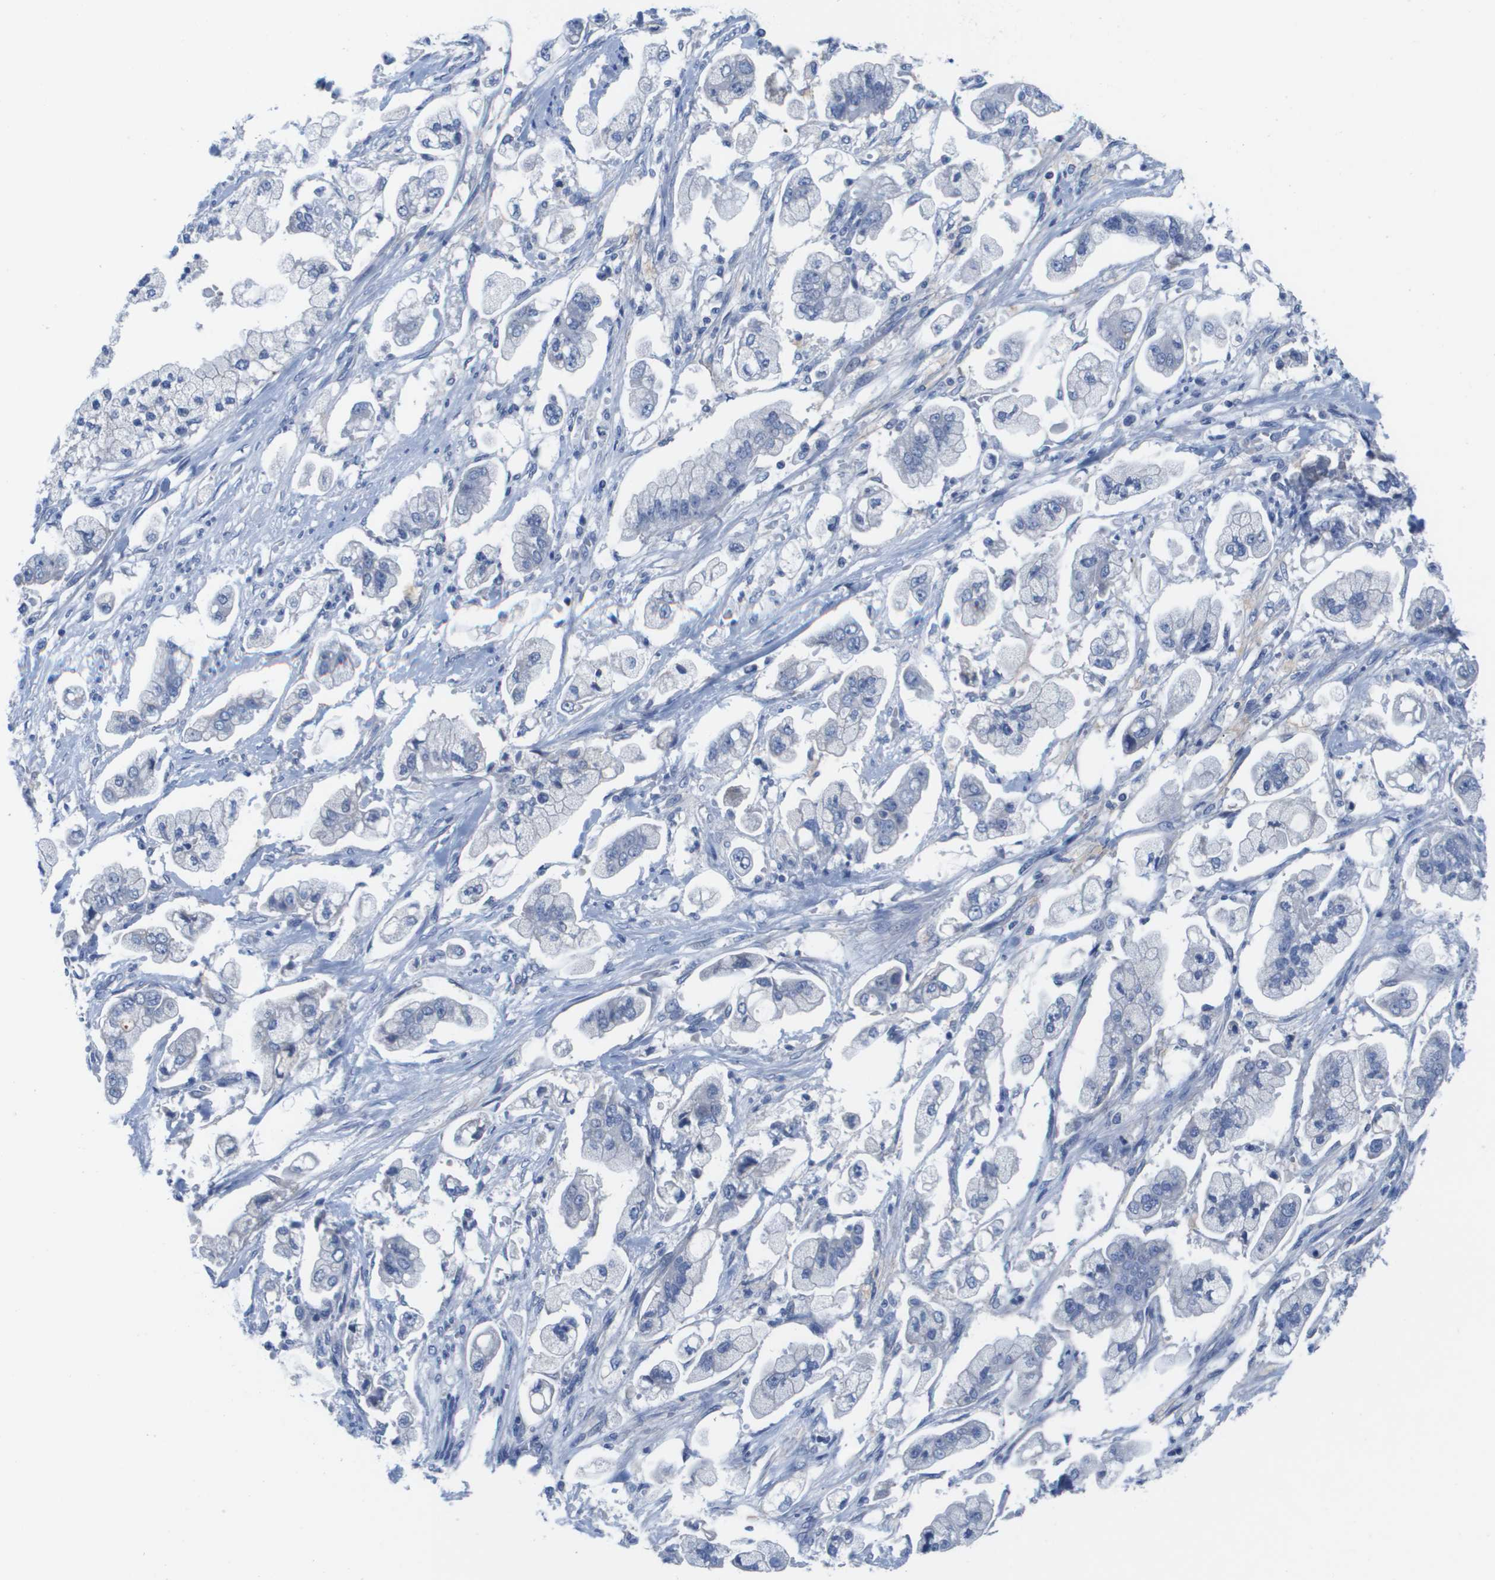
{"staining": {"intensity": "negative", "quantity": "none", "location": "none"}, "tissue": "stomach cancer", "cell_type": "Tumor cells", "image_type": "cancer", "snomed": [{"axis": "morphology", "description": "Normal tissue, NOS"}, {"axis": "morphology", "description": "Adenocarcinoma, NOS"}, {"axis": "topography", "description": "Stomach"}], "caption": "IHC of human stomach cancer (adenocarcinoma) displays no expression in tumor cells.", "gene": "APOA1", "patient": {"sex": "male", "age": 62}}